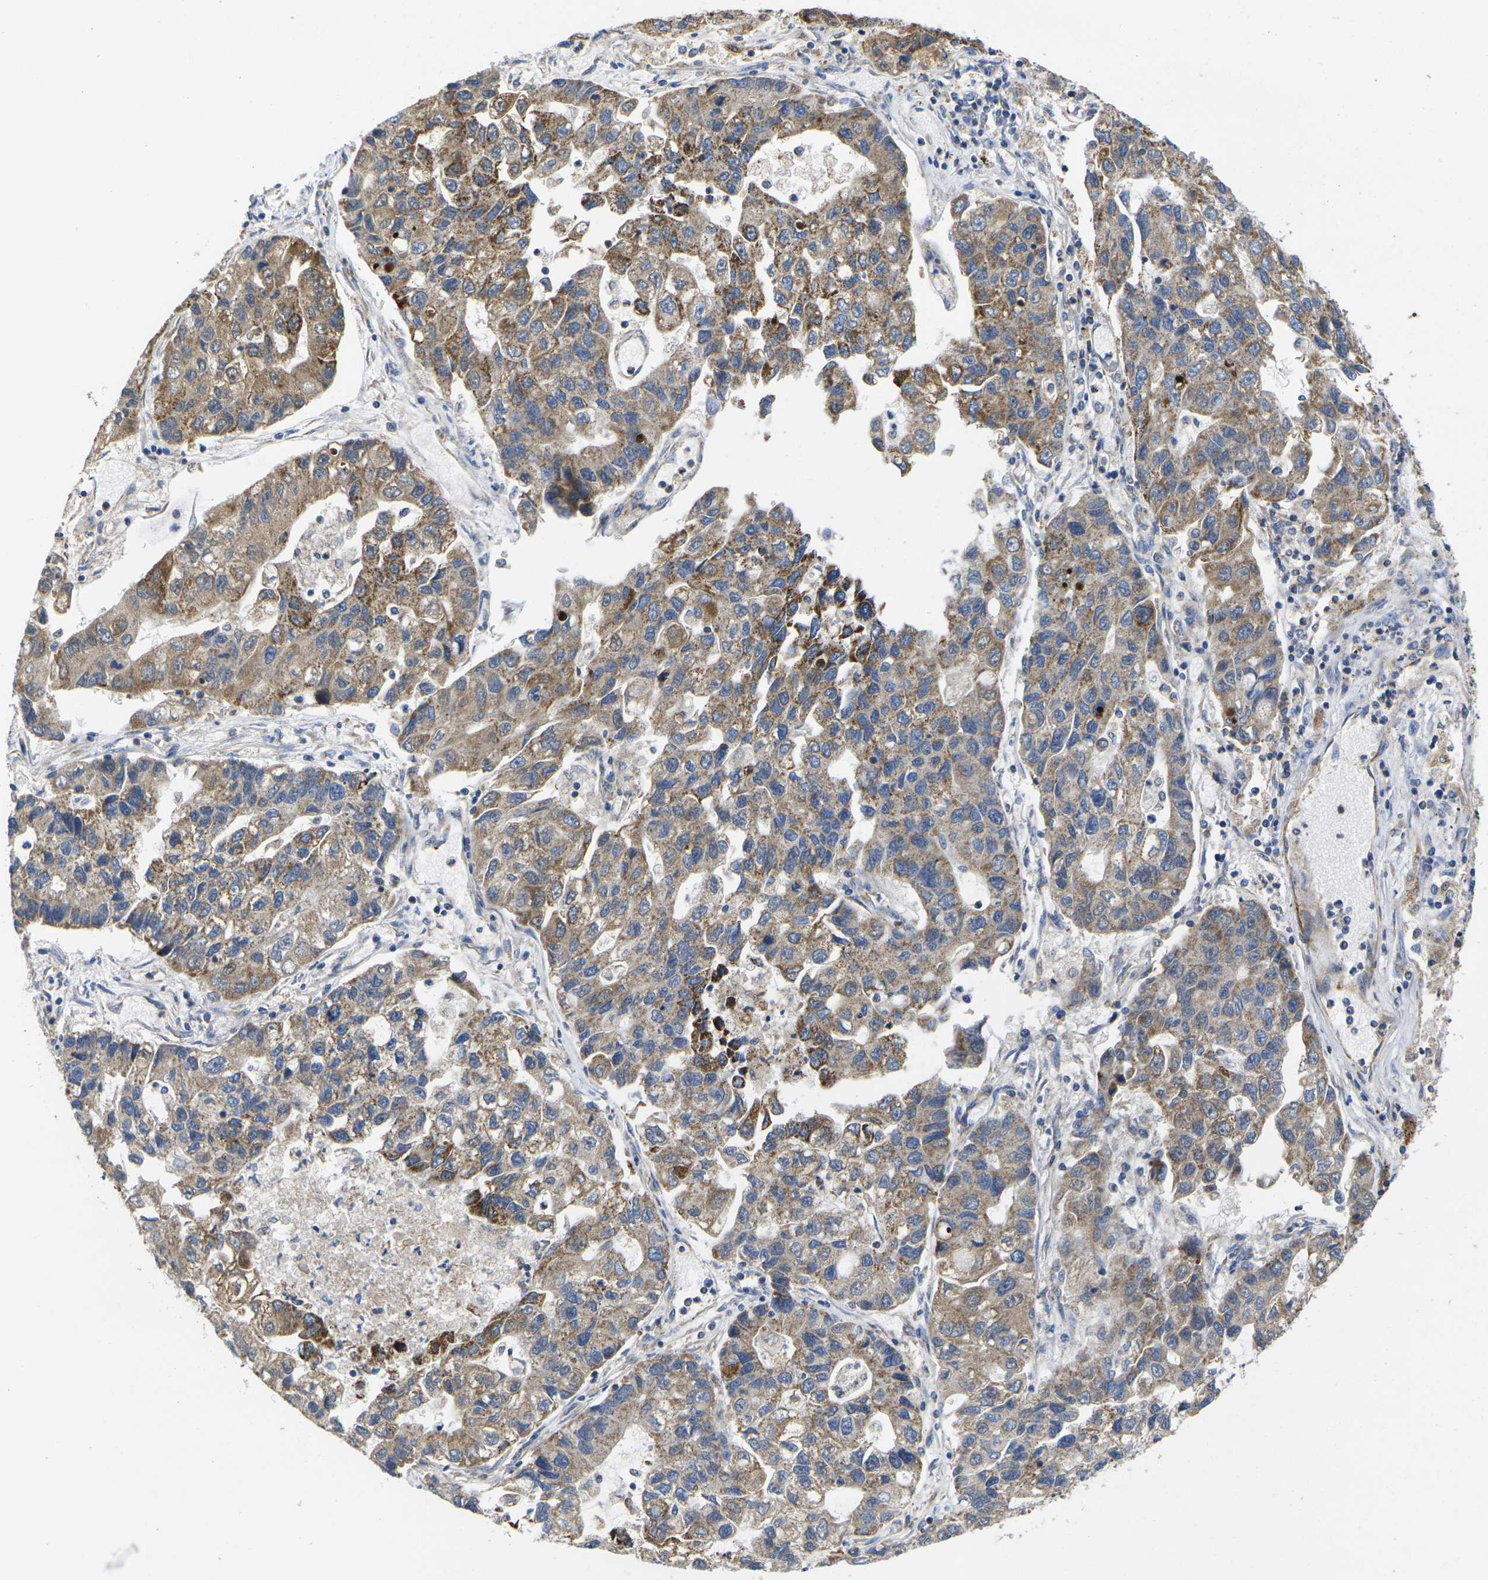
{"staining": {"intensity": "moderate", "quantity": ">75%", "location": "cytoplasmic/membranous"}, "tissue": "lung cancer", "cell_type": "Tumor cells", "image_type": "cancer", "snomed": [{"axis": "morphology", "description": "Adenocarcinoma, NOS"}, {"axis": "topography", "description": "Lung"}], "caption": "Immunohistochemical staining of lung cancer (adenocarcinoma) displays moderate cytoplasmic/membranous protein staining in about >75% of tumor cells.", "gene": "P2RY11", "patient": {"sex": "female", "age": 51}}